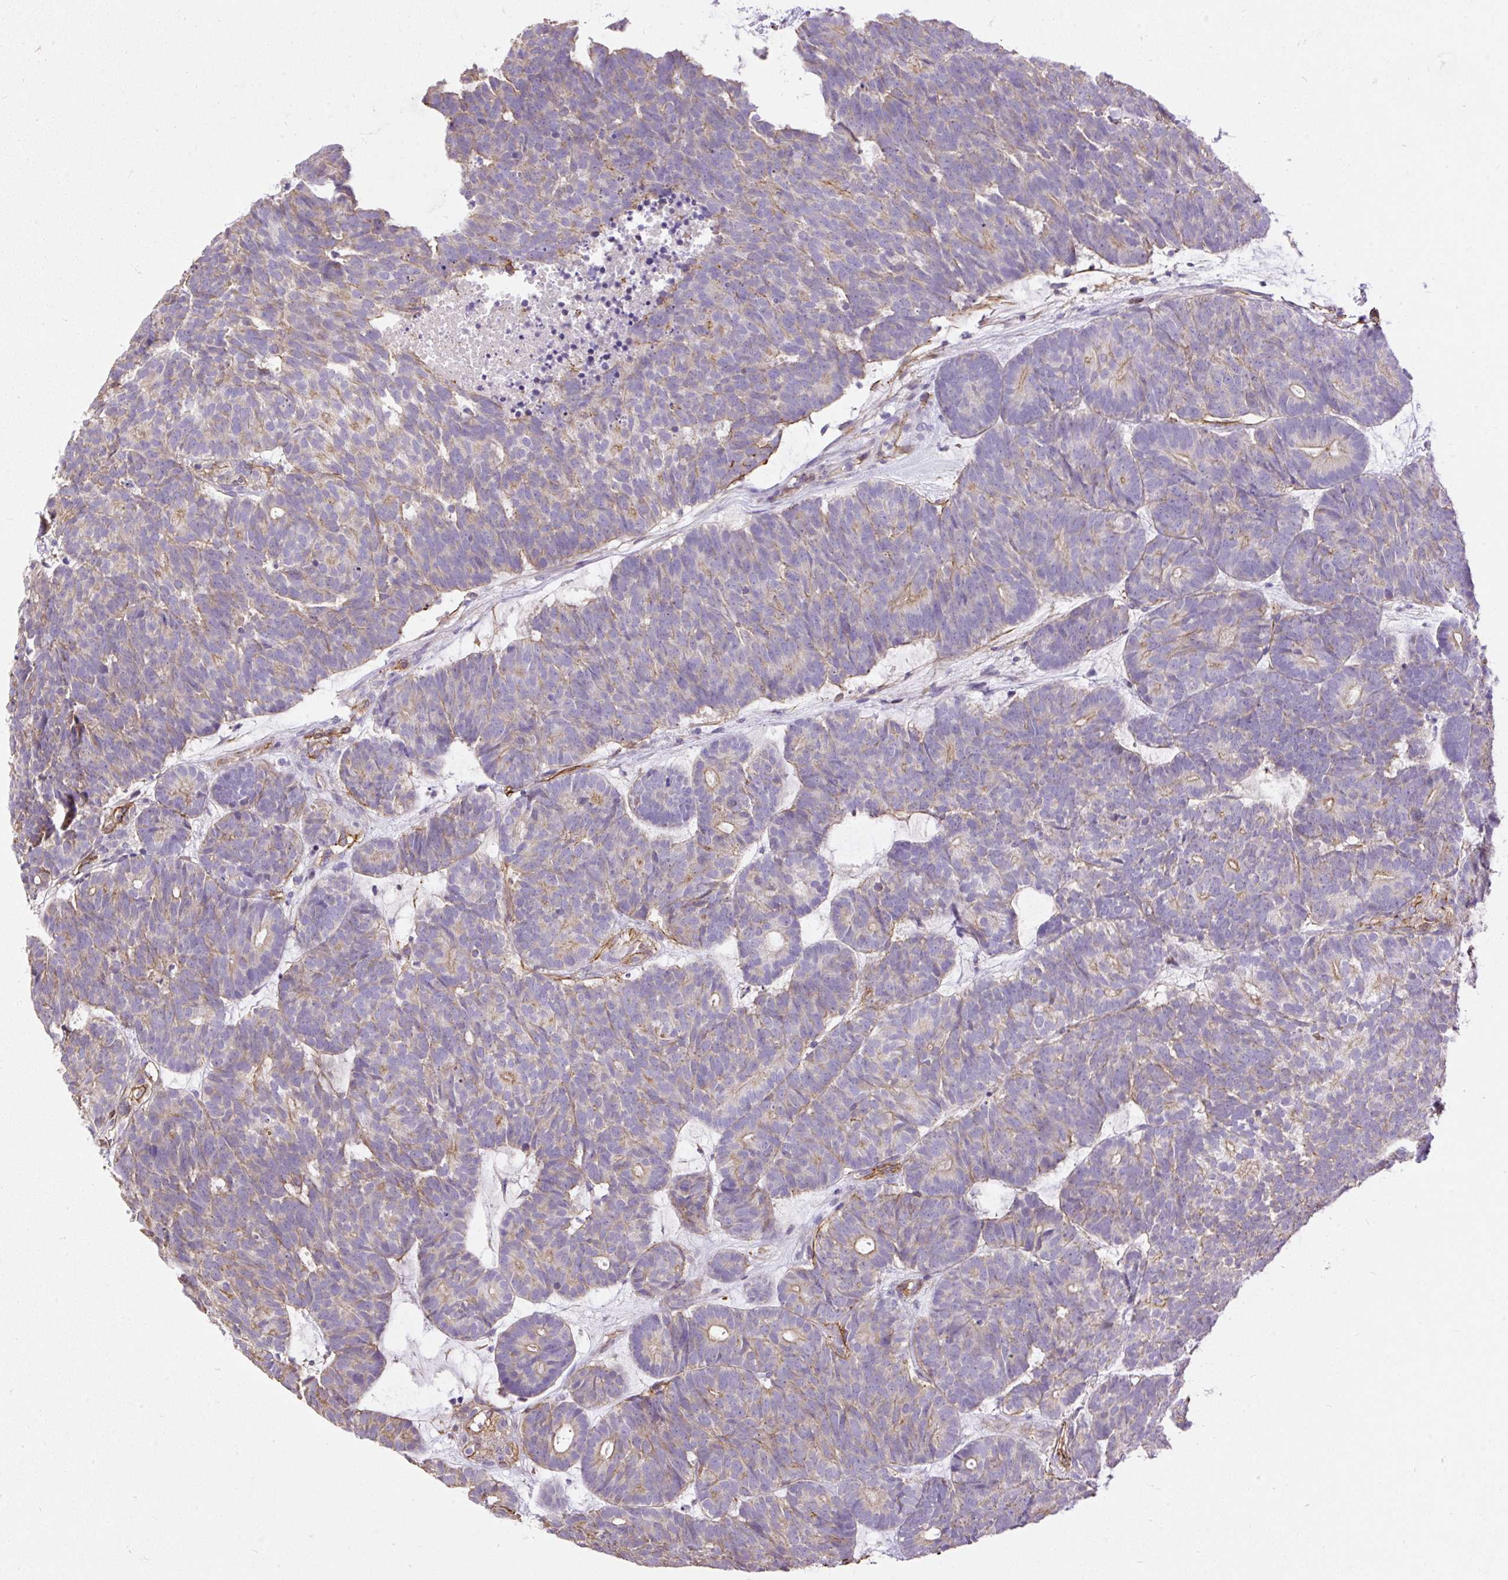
{"staining": {"intensity": "weak", "quantity": "<25%", "location": "cytoplasmic/membranous"}, "tissue": "head and neck cancer", "cell_type": "Tumor cells", "image_type": "cancer", "snomed": [{"axis": "morphology", "description": "Adenocarcinoma, NOS"}, {"axis": "topography", "description": "Head-Neck"}], "caption": "Immunohistochemistry (IHC) micrograph of neoplastic tissue: human head and neck adenocarcinoma stained with DAB reveals no significant protein expression in tumor cells.", "gene": "MAGEB16", "patient": {"sex": "female", "age": 81}}